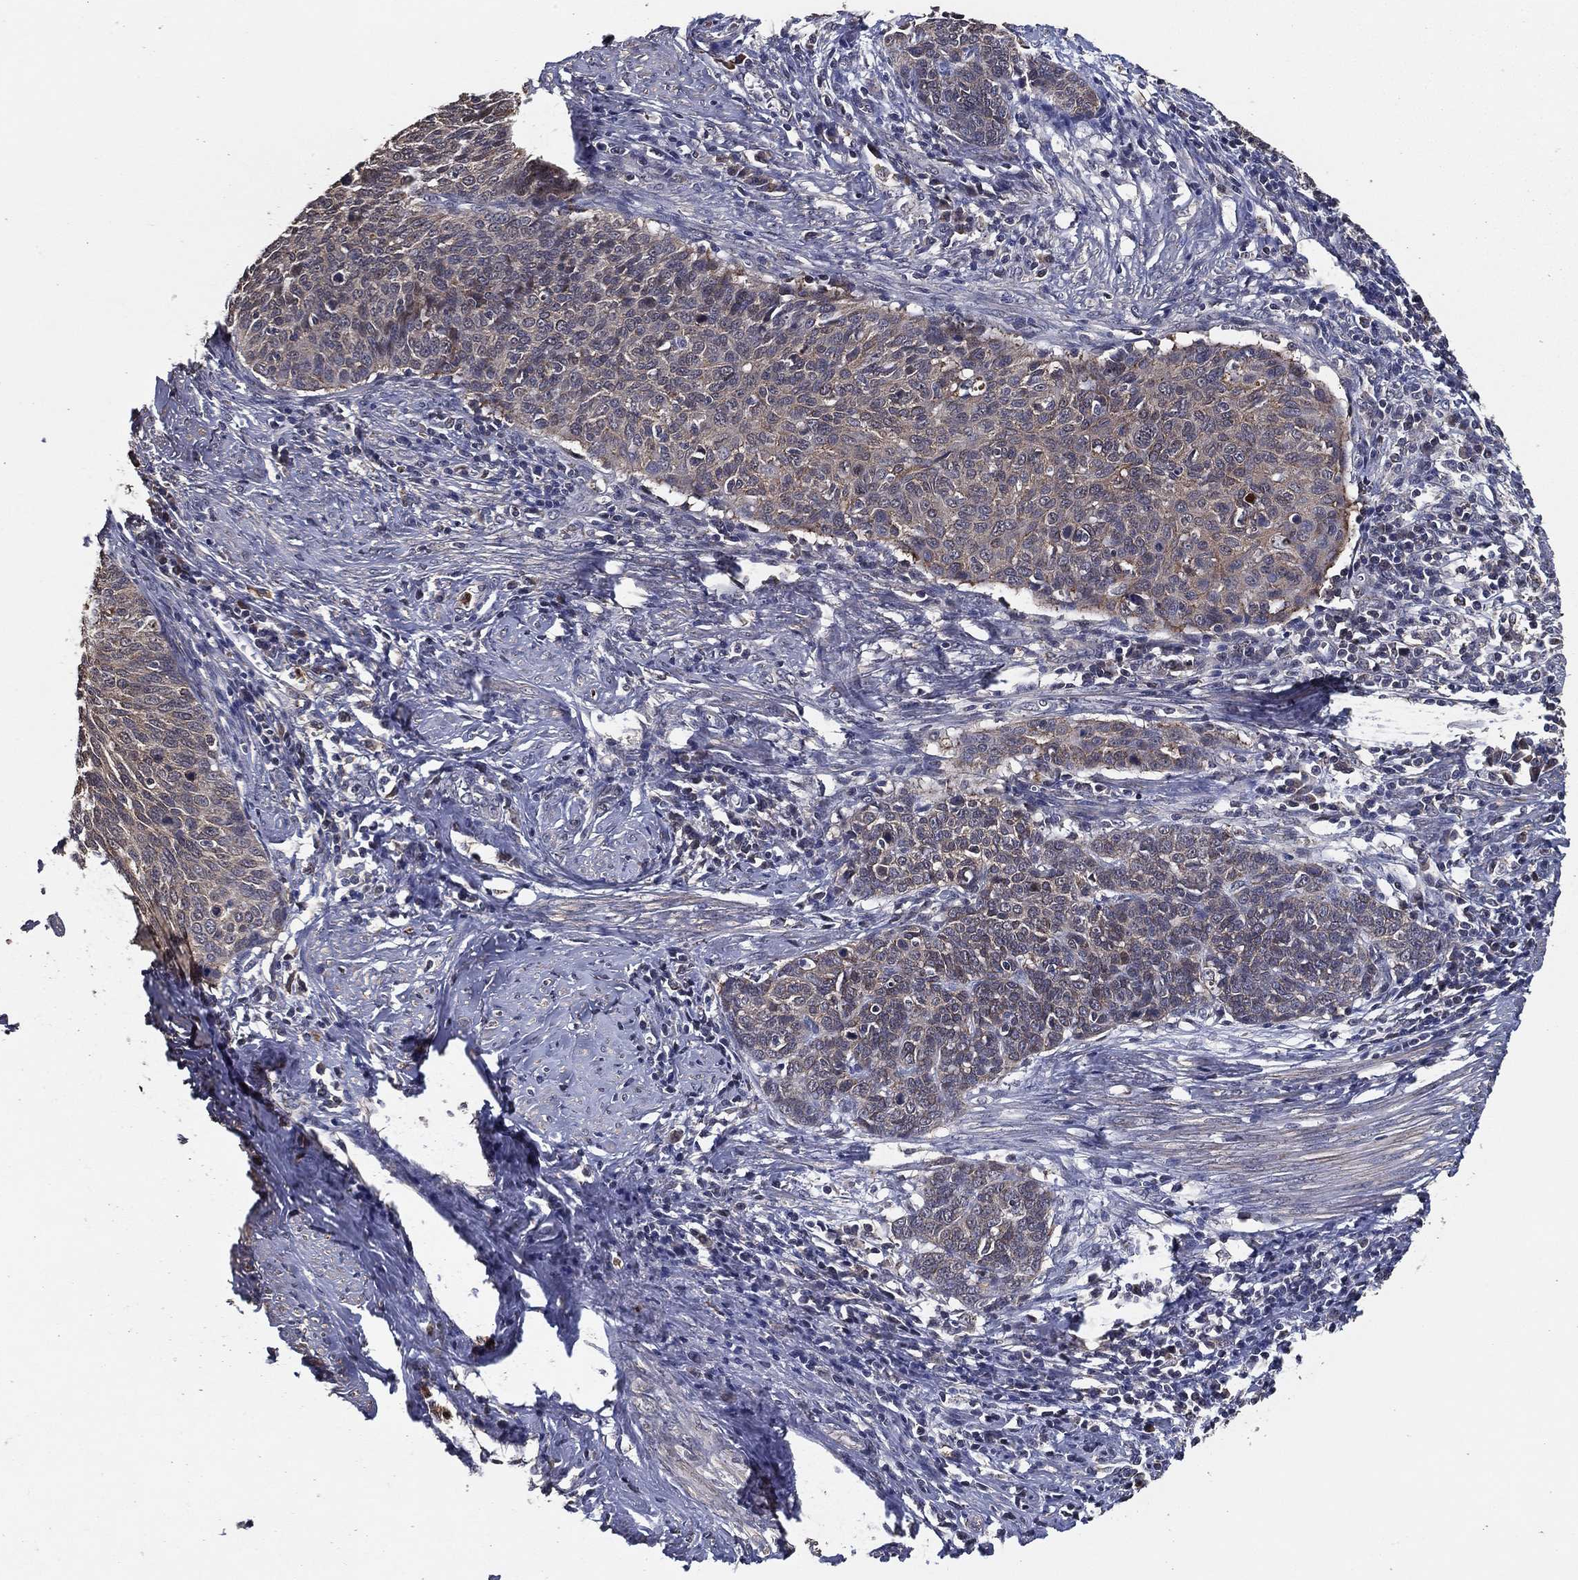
{"staining": {"intensity": "negative", "quantity": "none", "location": "none"}, "tissue": "cervical cancer", "cell_type": "Tumor cells", "image_type": "cancer", "snomed": [{"axis": "morphology", "description": "Normal tissue, NOS"}, {"axis": "morphology", "description": "Squamous cell carcinoma, NOS"}, {"axis": "topography", "description": "Cervix"}], "caption": "High power microscopy image of an immunohistochemistry image of cervical cancer, revealing no significant expression in tumor cells. (Stains: DAB immunohistochemistry (IHC) with hematoxylin counter stain, Microscopy: brightfield microscopy at high magnification).", "gene": "PCNT", "patient": {"sex": "female", "age": 39}}